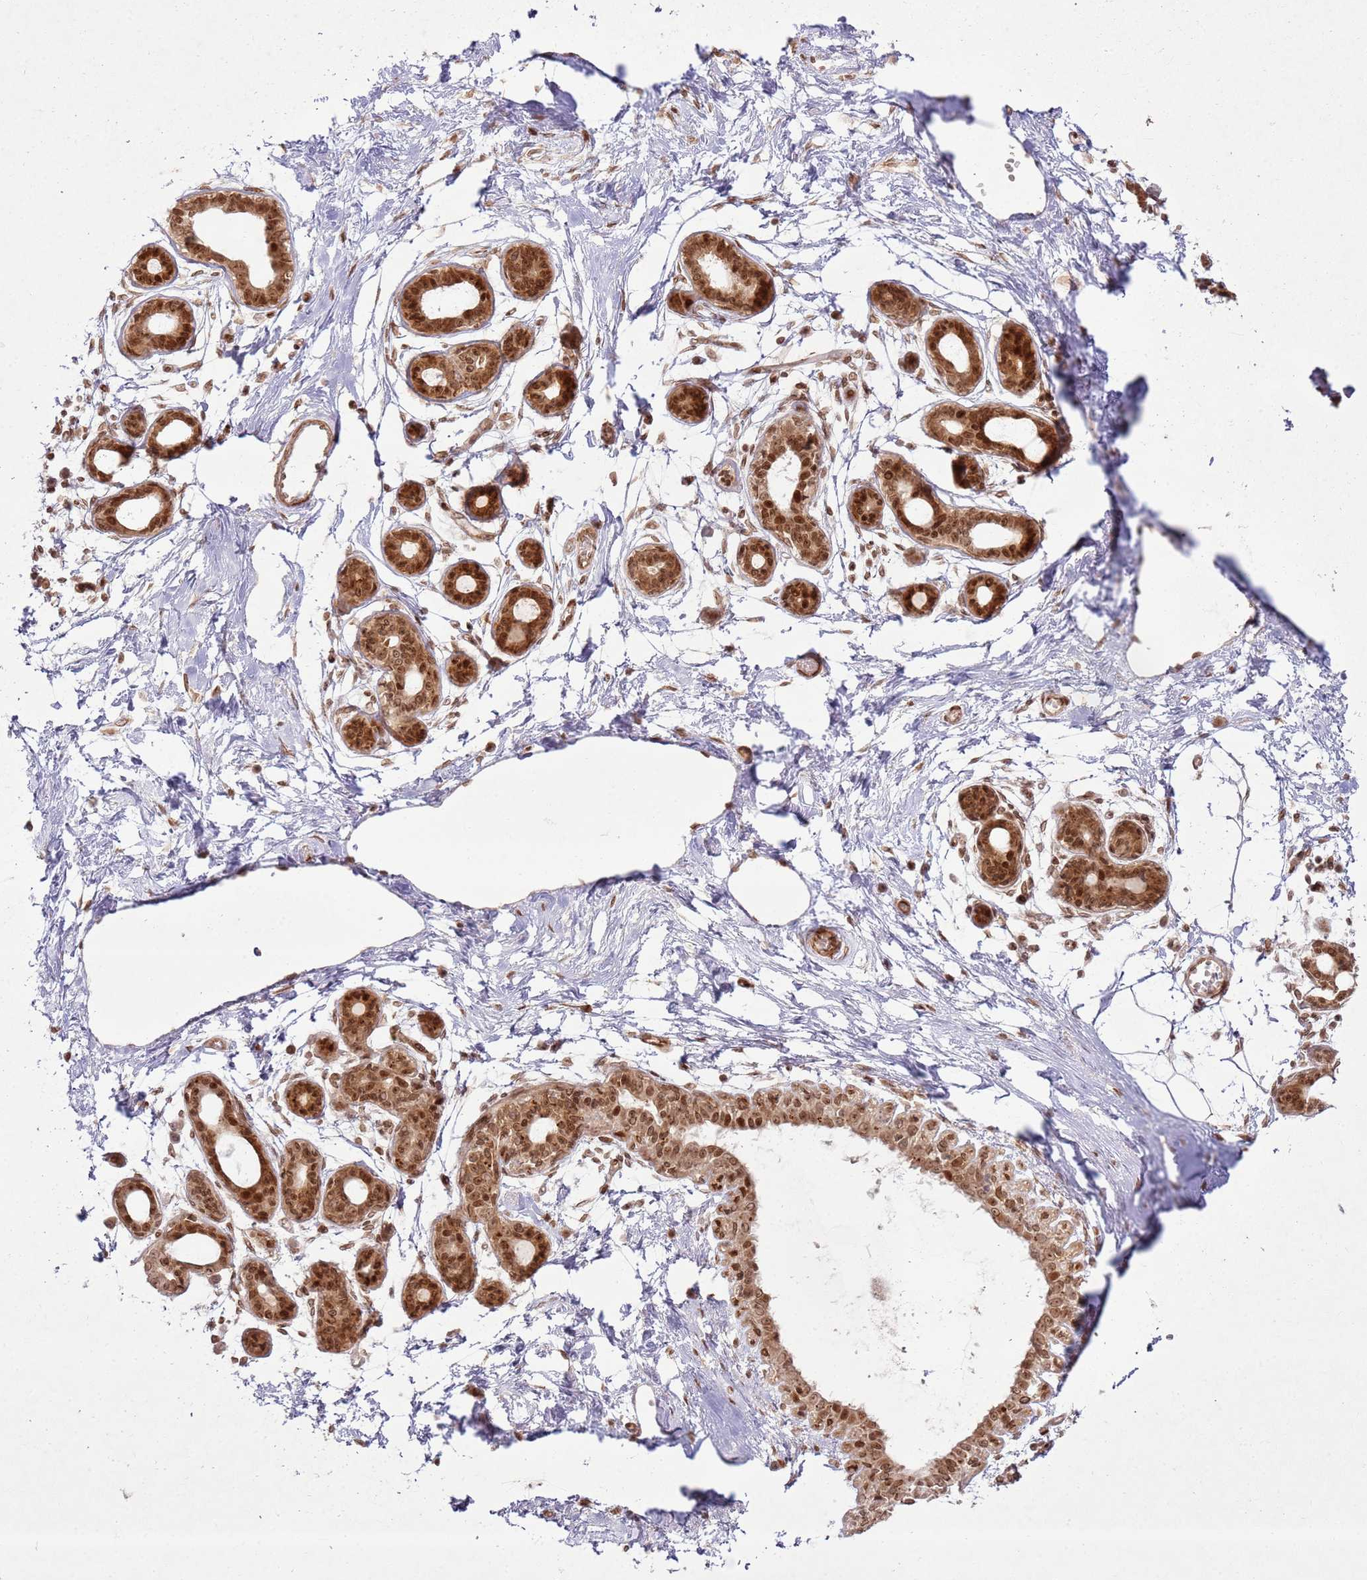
{"staining": {"intensity": "moderate", "quantity": ">75%", "location": "cytoplasmic/membranous,nuclear"}, "tissue": "breast", "cell_type": "Adipocytes", "image_type": "normal", "snomed": [{"axis": "morphology", "description": "Normal tissue, NOS"}, {"axis": "topography", "description": "Breast"}], "caption": "Breast stained with DAB (3,3'-diaminobenzidine) immunohistochemistry reveals medium levels of moderate cytoplasmic/membranous,nuclear expression in approximately >75% of adipocytes. Immunohistochemistry stains the protein in brown and the nuclei are stained blue.", "gene": "KLHL36", "patient": {"sex": "female", "age": 45}}